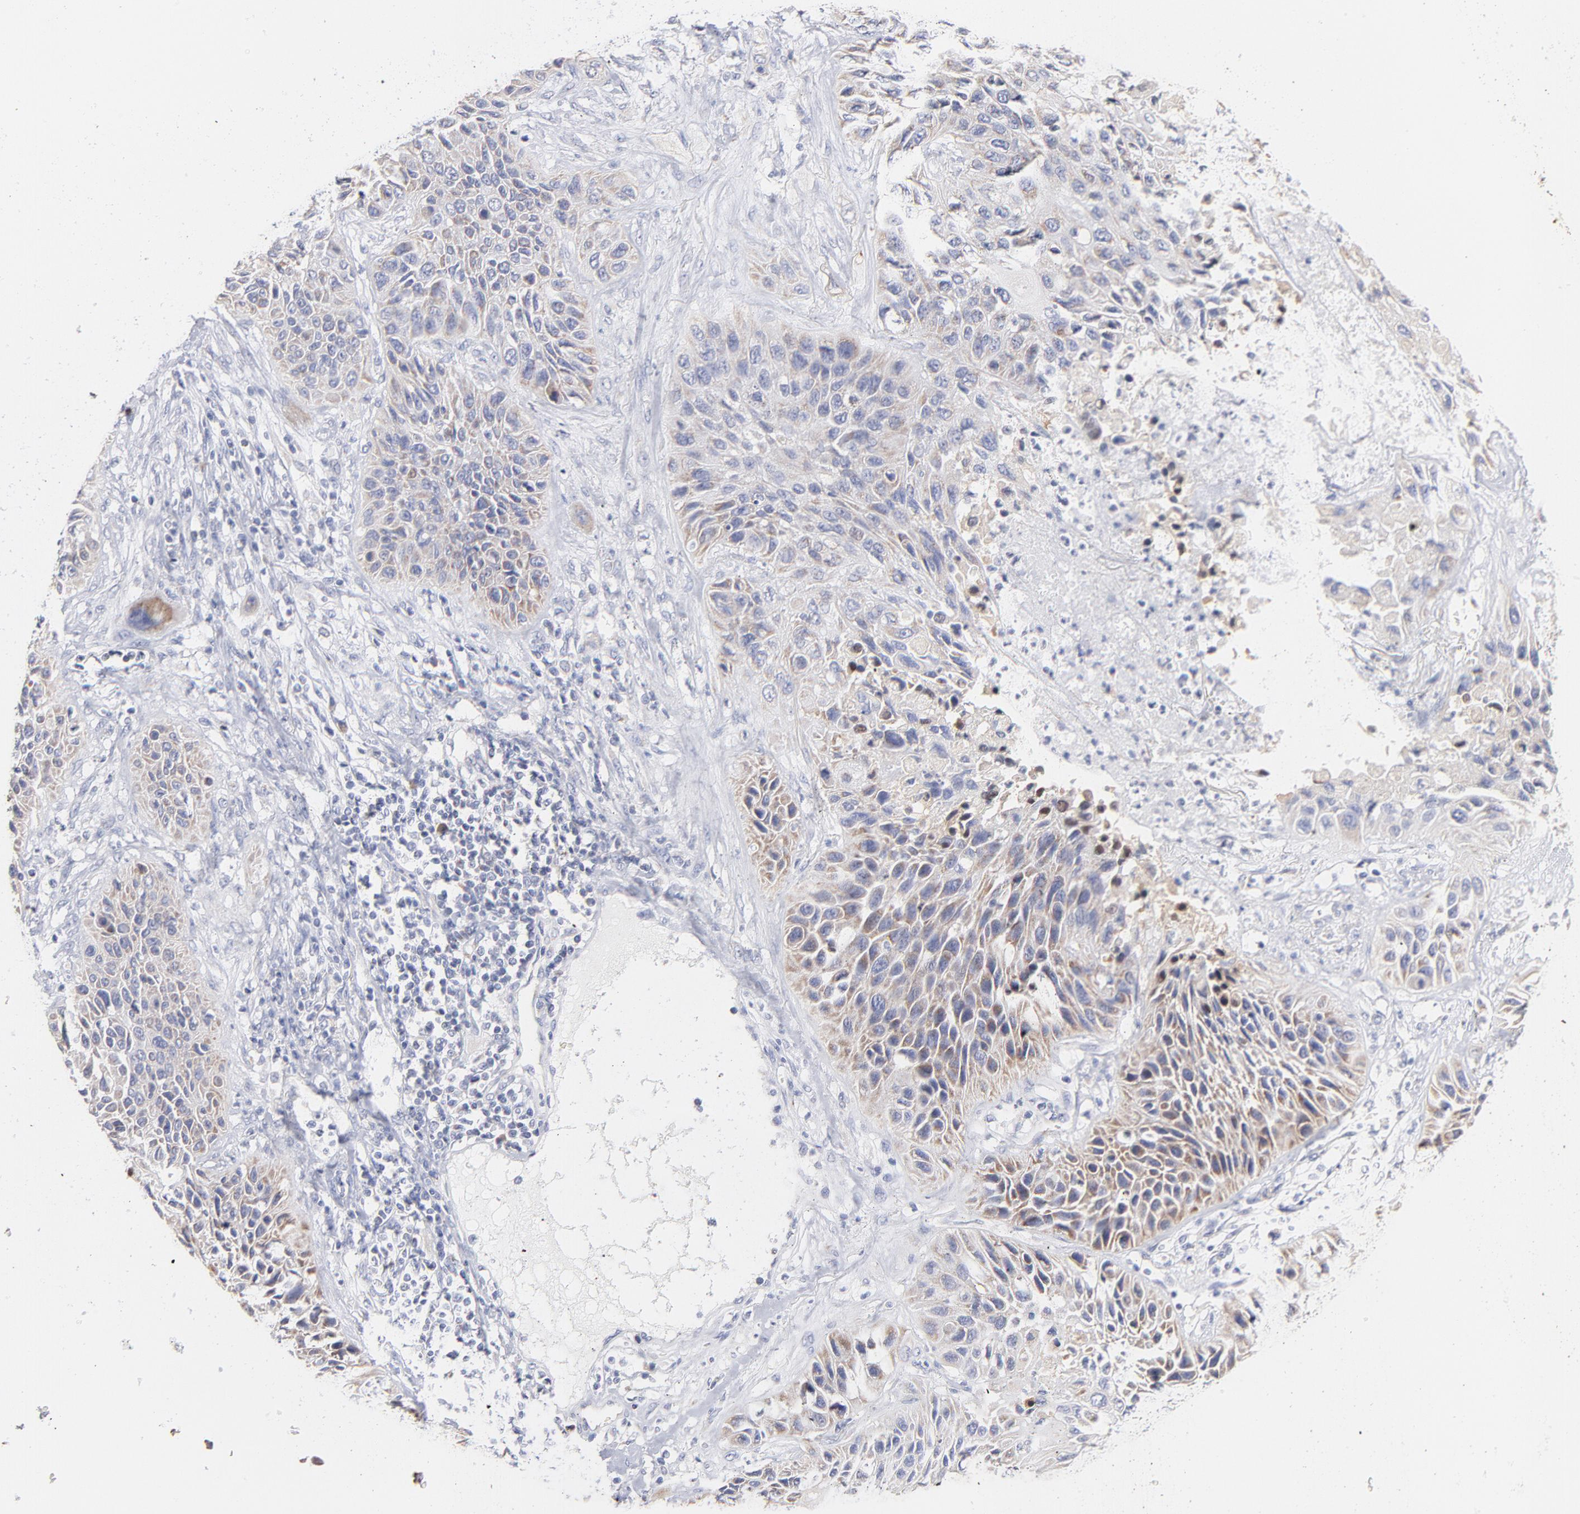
{"staining": {"intensity": "weak", "quantity": "<25%", "location": "cytoplasmic/membranous"}, "tissue": "lung cancer", "cell_type": "Tumor cells", "image_type": "cancer", "snomed": [{"axis": "morphology", "description": "Squamous cell carcinoma, NOS"}, {"axis": "topography", "description": "Lung"}], "caption": "Tumor cells are negative for protein expression in human lung cancer.", "gene": "TIMM8A", "patient": {"sex": "female", "age": 76}}